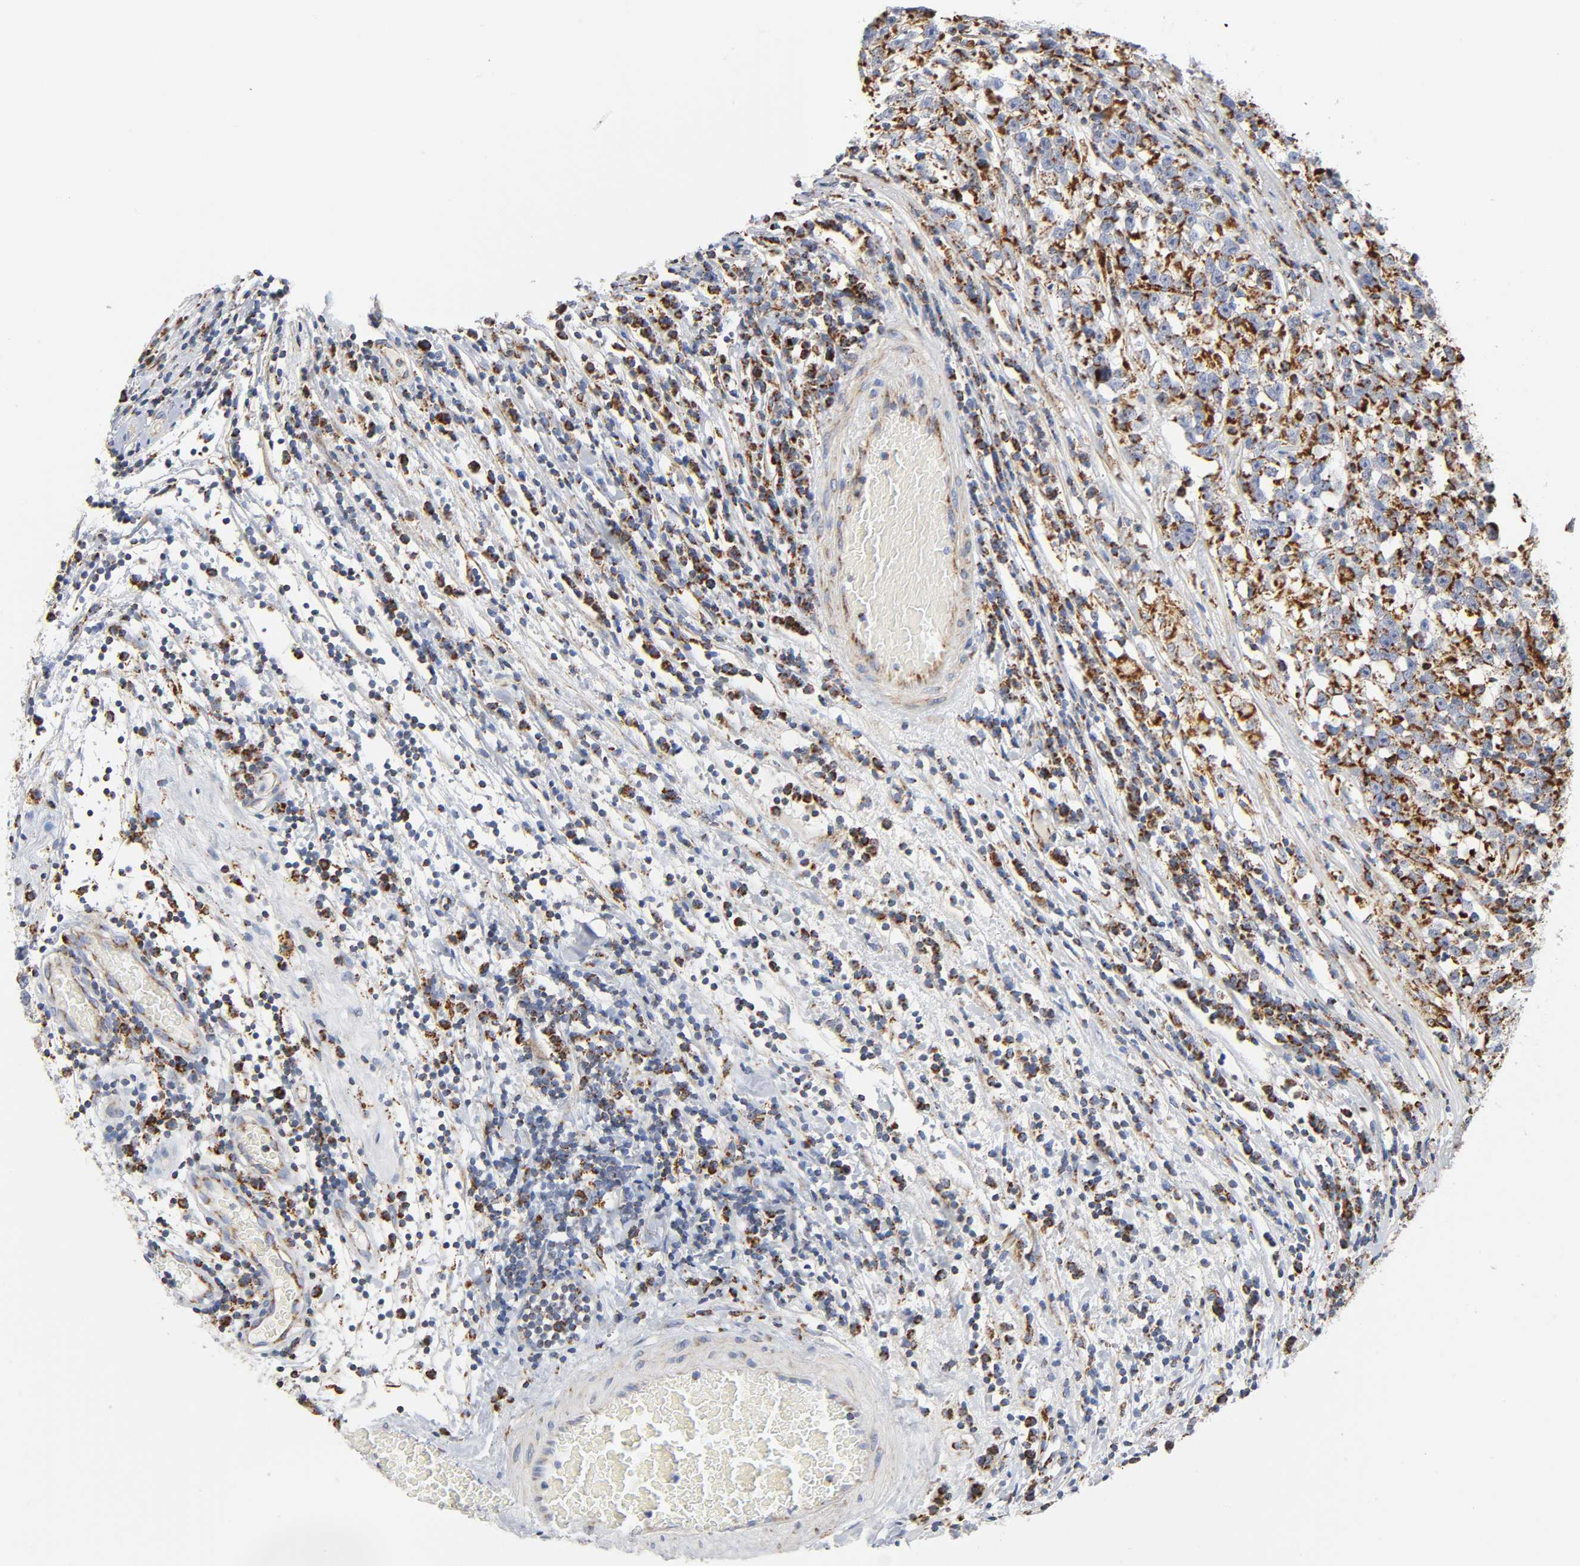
{"staining": {"intensity": "strong", "quantity": ">75%", "location": "cytoplasmic/membranous"}, "tissue": "testis cancer", "cell_type": "Tumor cells", "image_type": "cancer", "snomed": [{"axis": "morphology", "description": "Seminoma, NOS"}, {"axis": "topography", "description": "Testis"}], "caption": "Strong cytoplasmic/membranous expression is appreciated in about >75% of tumor cells in seminoma (testis).", "gene": "BAK1", "patient": {"sex": "male", "age": 43}}